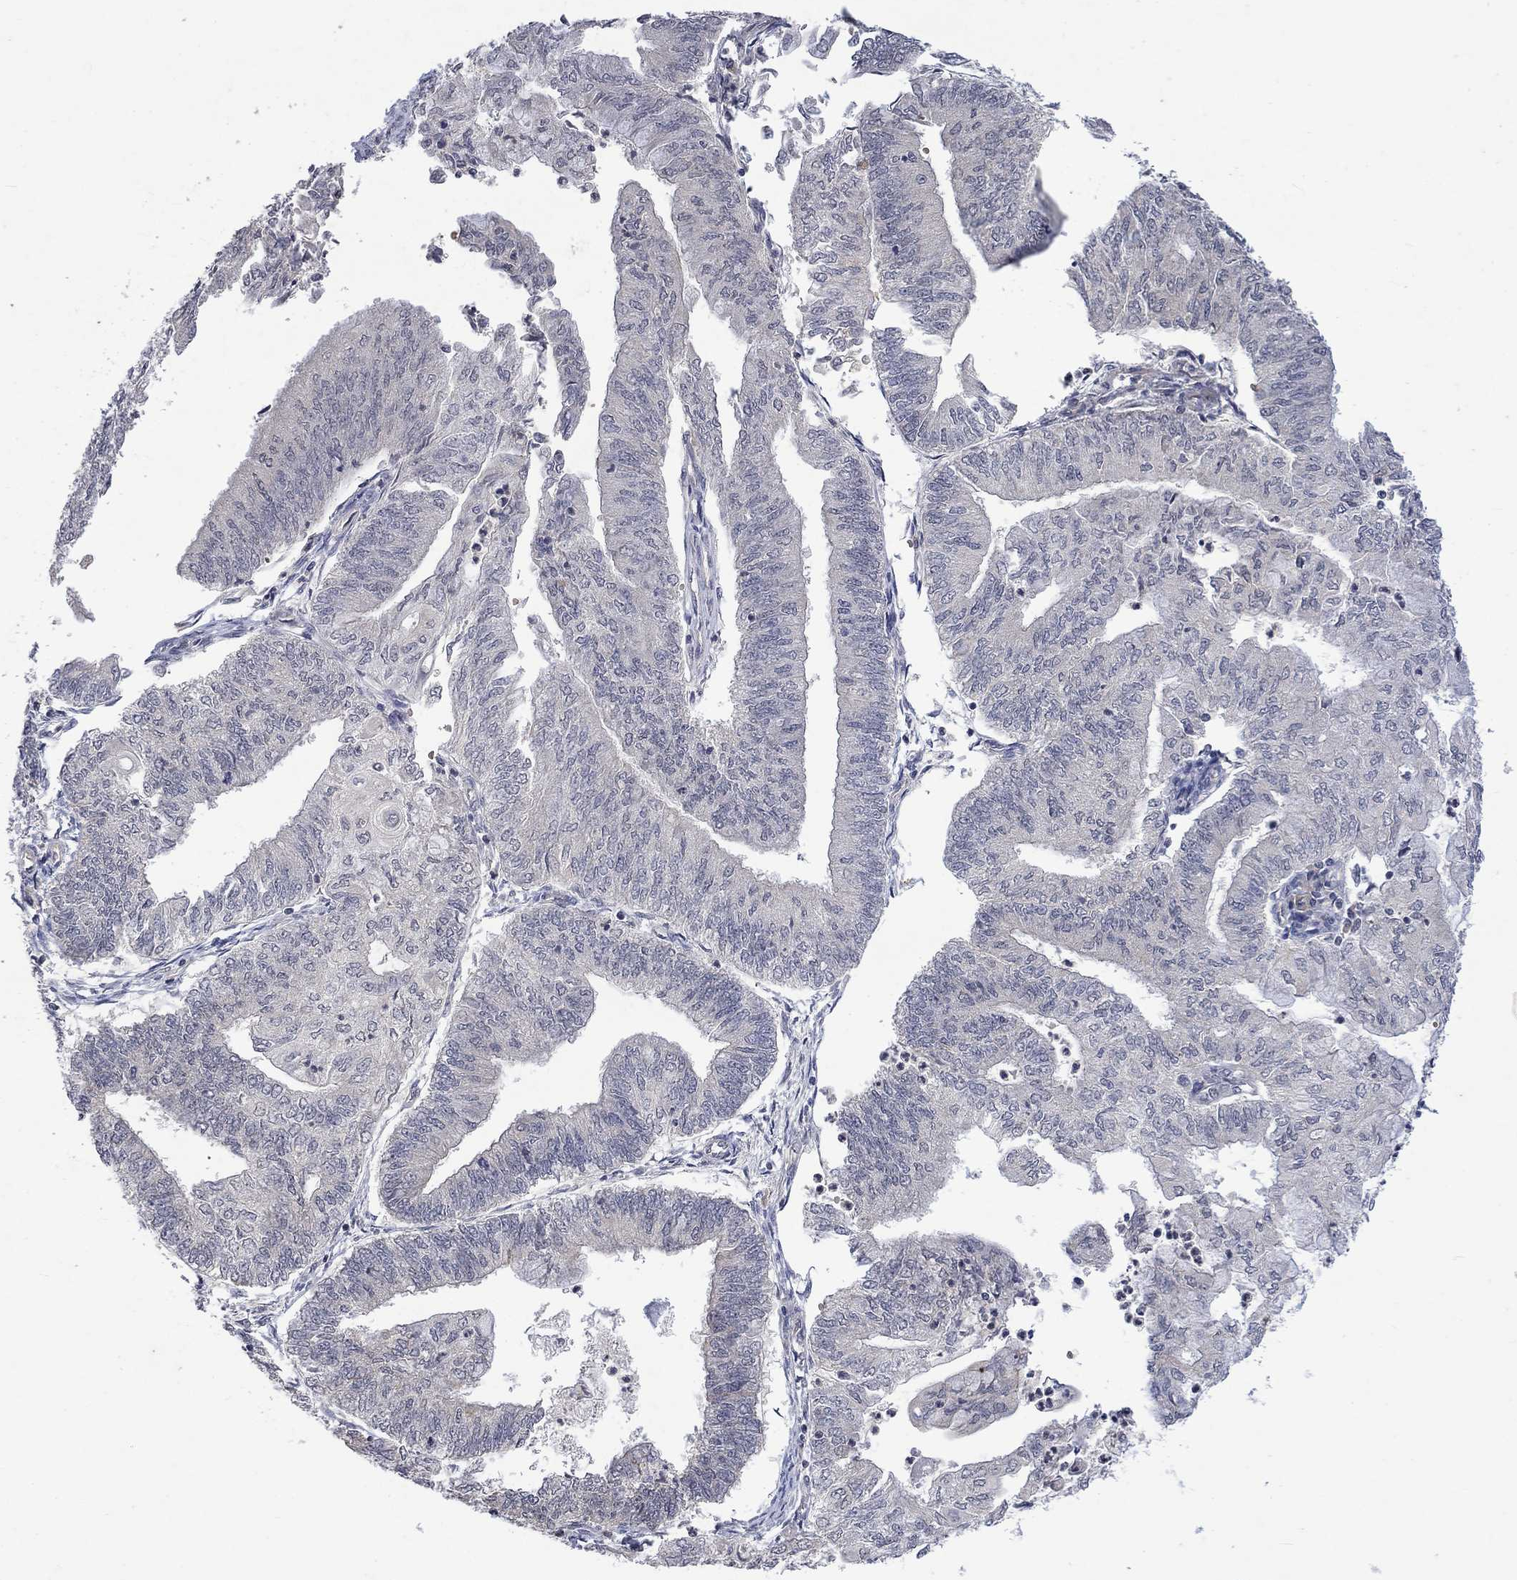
{"staining": {"intensity": "negative", "quantity": "none", "location": "none"}, "tissue": "endometrial cancer", "cell_type": "Tumor cells", "image_type": "cancer", "snomed": [{"axis": "morphology", "description": "Adenocarcinoma, NOS"}, {"axis": "topography", "description": "Endometrium"}], "caption": "Immunohistochemistry (IHC) of endometrial cancer (adenocarcinoma) reveals no positivity in tumor cells.", "gene": "GRIN2D", "patient": {"sex": "female", "age": 59}}